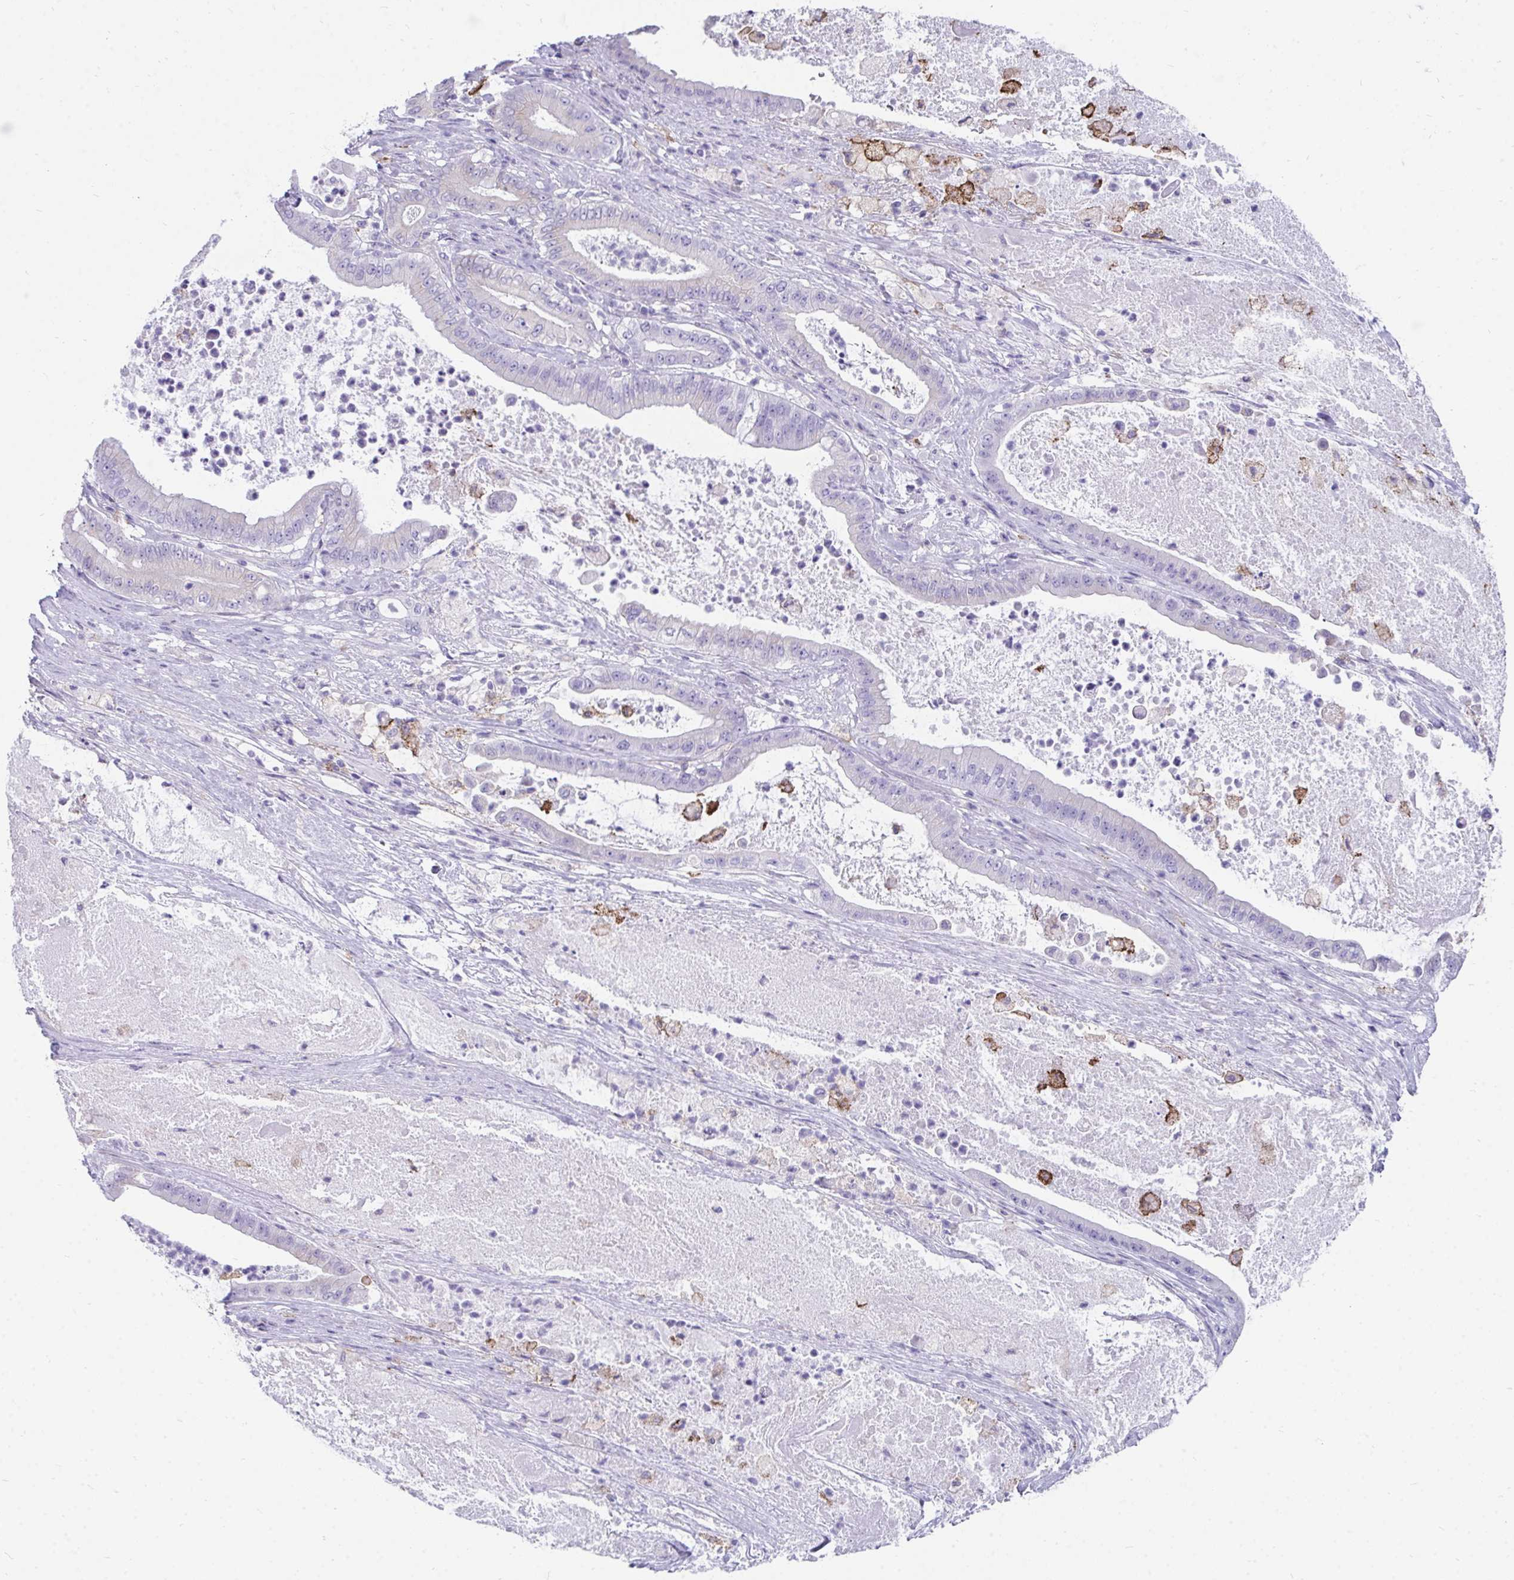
{"staining": {"intensity": "negative", "quantity": "none", "location": "none"}, "tissue": "pancreatic cancer", "cell_type": "Tumor cells", "image_type": "cancer", "snomed": [{"axis": "morphology", "description": "Adenocarcinoma, NOS"}, {"axis": "topography", "description": "Pancreas"}], "caption": "A photomicrograph of pancreatic cancer stained for a protein reveals no brown staining in tumor cells. (IHC, brightfield microscopy, high magnification).", "gene": "CD163", "patient": {"sex": "male", "age": 71}}